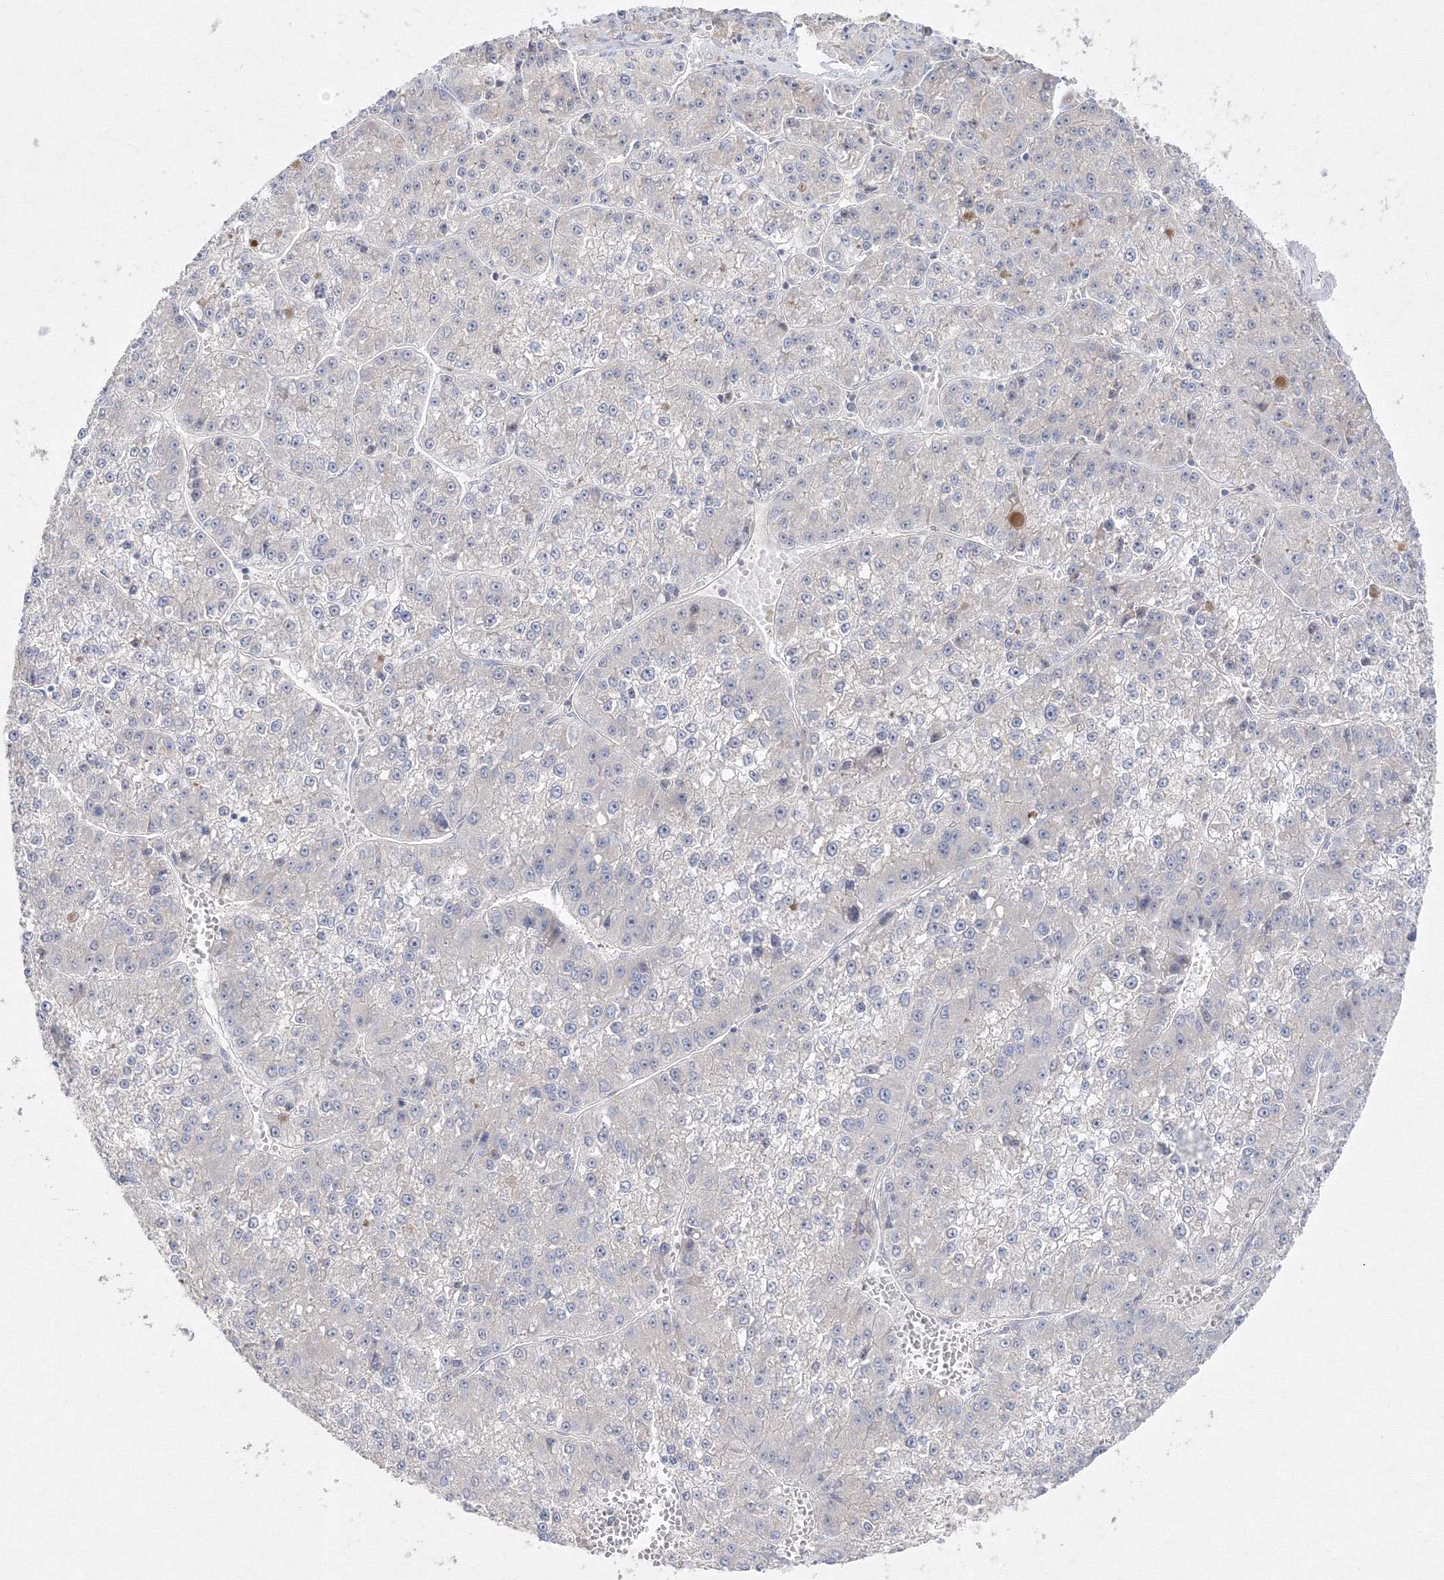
{"staining": {"intensity": "negative", "quantity": "none", "location": "none"}, "tissue": "liver cancer", "cell_type": "Tumor cells", "image_type": "cancer", "snomed": [{"axis": "morphology", "description": "Carcinoma, Hepatocellular, NOS"}, {"axis": "topography", "description": "Liver"}], "caption": "Immunohistochemical staining of liver cancer shows no significant positivity in tumor cells.", "gene": "FBXL8", "patient": {"sex": "female", "age": 73}}